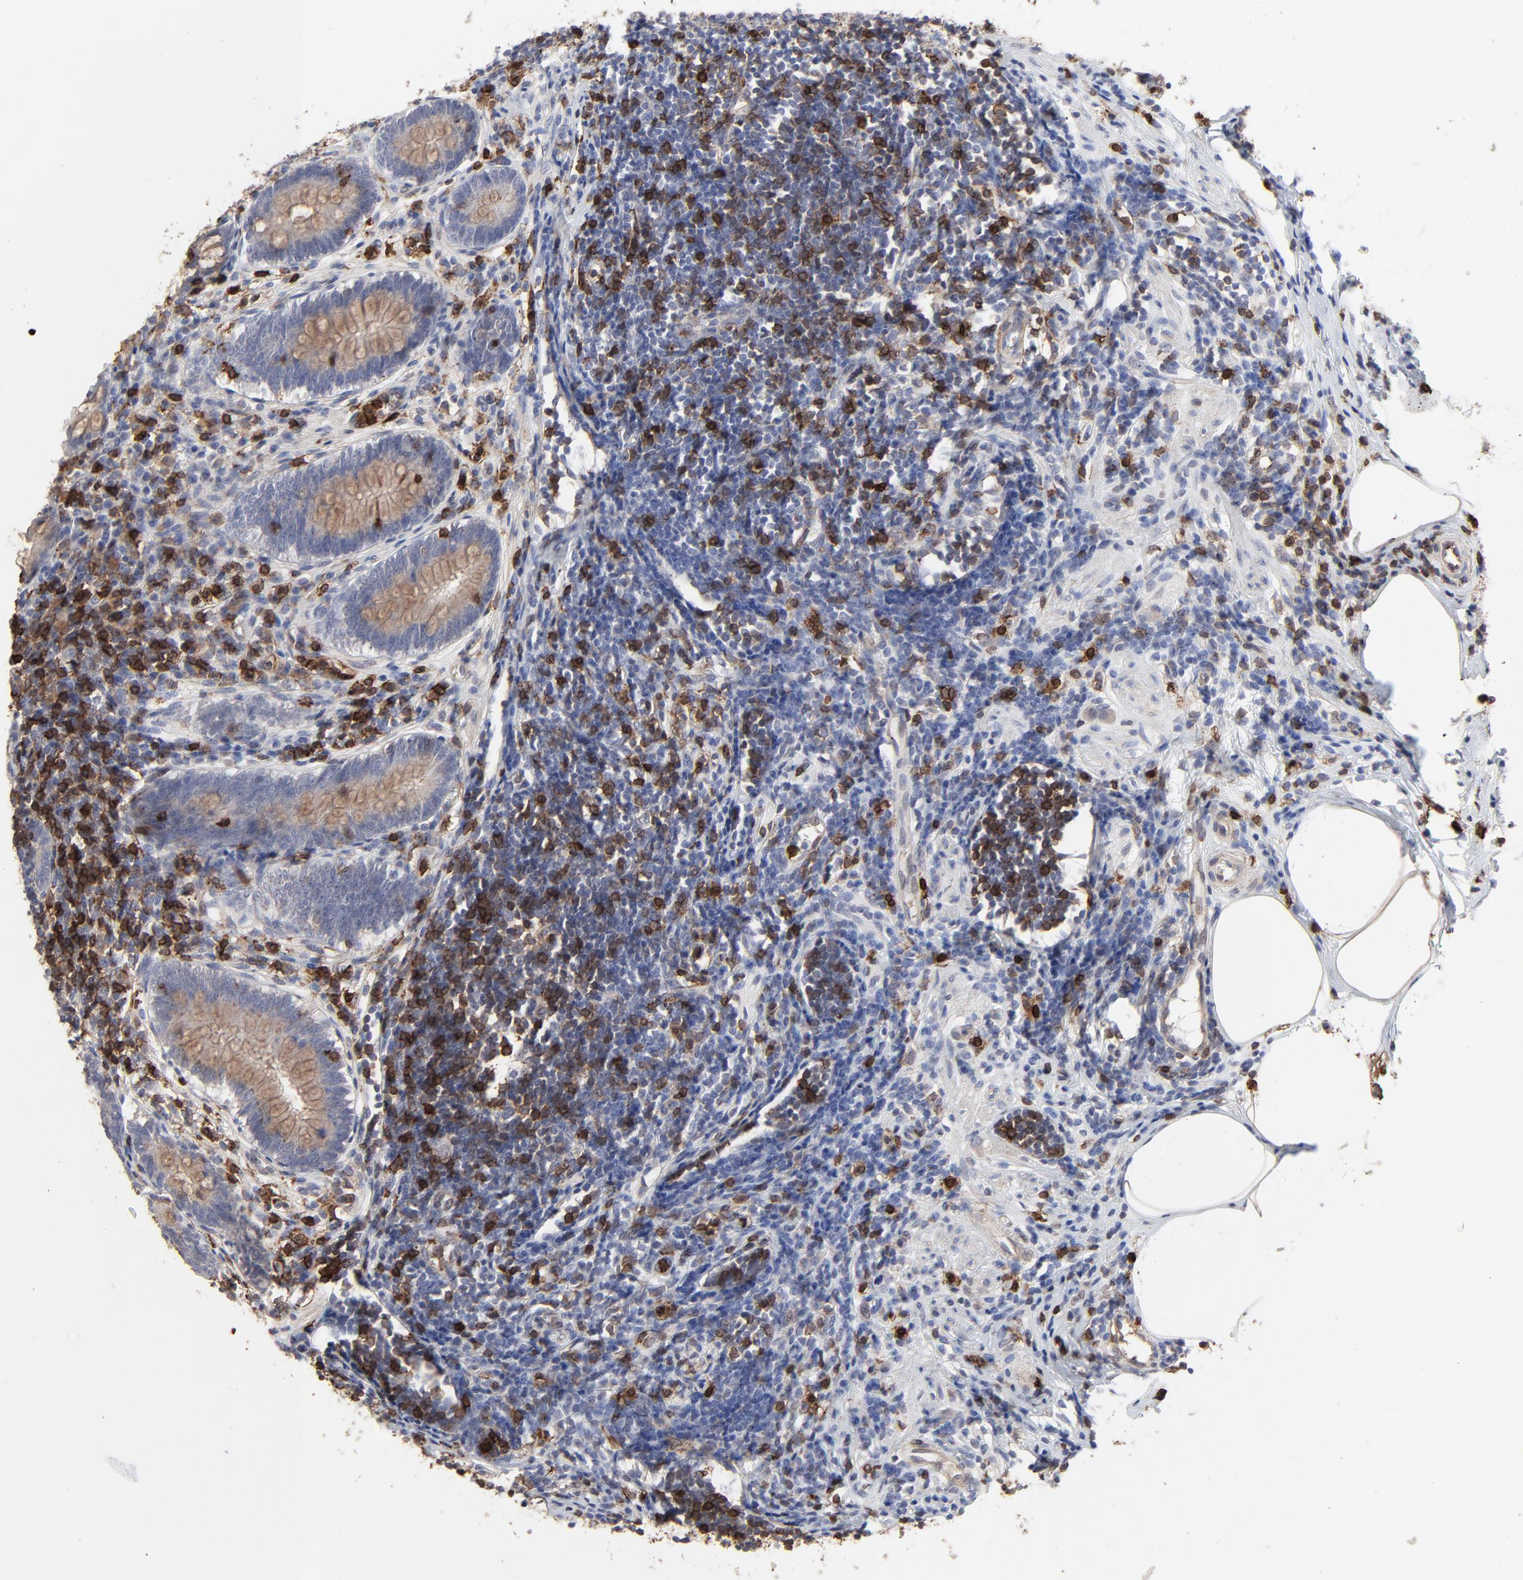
{"staining": {"intensity": "weak", "quantity": ">75%", "location": "cytoplasmic/membranous"}, "tissue": "appendix", "cell_type": "Glandular cells", "image_type": "normal", "snomed": [{"axis": "morphology", "description": "Normal tissue, NOS"}, {"axis": "topography", "description": "Appendix"}], "caption": "Immunohistochemical staining of benign human appendix demonstrates >75% levels of weak cytoplasmic/membranous protein staining in approximately >75% of glandular cells. (DAB (3,3'-diaminobenzidine) IHC, brown staining for protein, blue staining for nuclei).", "gene": "SLC6A14", "patient": {"sex": "female", "age": 50}}